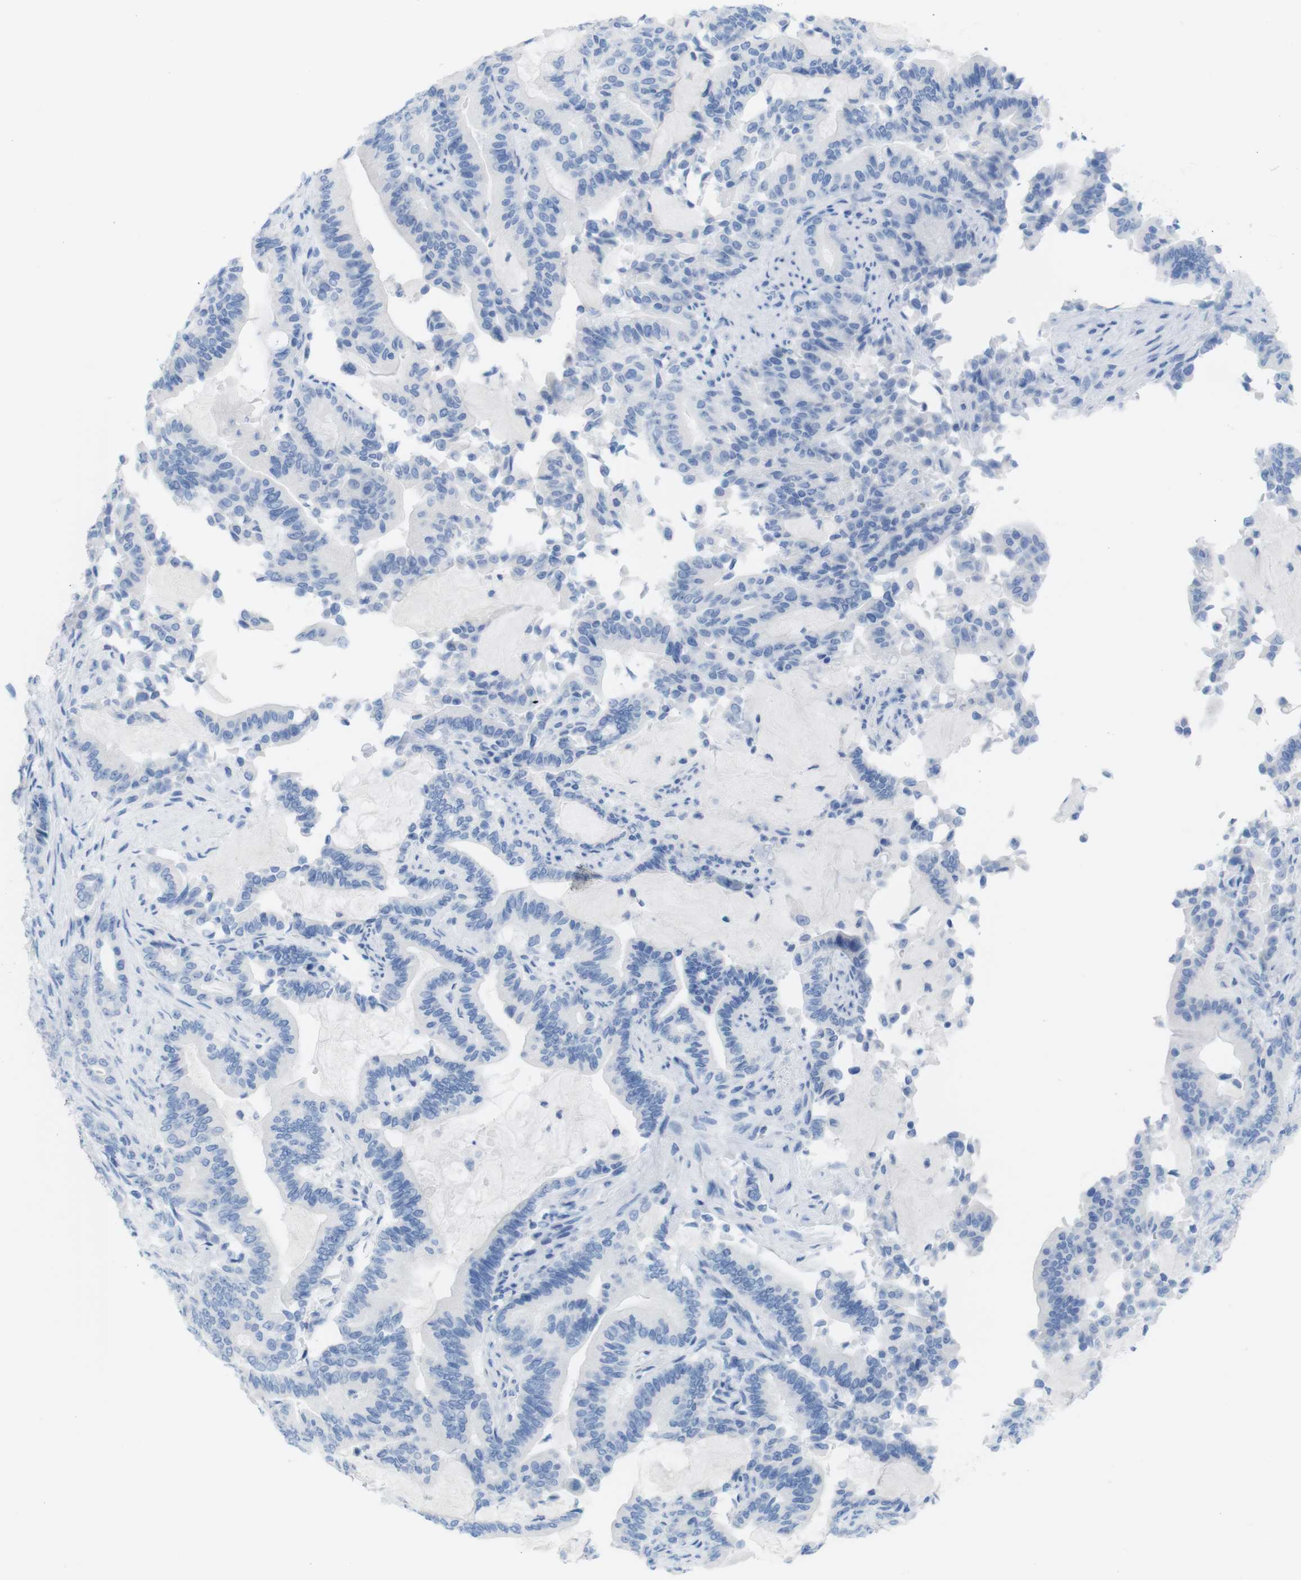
{"staining": {"intensity": "negative", "quantity": "none", "location": "none"}, "tissue": "pancreatic cancer", "cell_type": "Tumor cells", "image_type": "cancer", "snomed": [{"axis": "morphology", "description": "Normal tissue, NOS"}, {"axis": "morphology", "description": "Adenocarcinoma, NOS"}, {"axis": "topography", "description": "Pancreas"}], "caption": "Immunohistochemistry image of human pancreatic cancer (adenocarcinoma) stained for a protein (brown), which shows no positivity in tumor cells. (DAB IHC visualized using brightfield microscopy, high magnification).", "gene": "MYH7", "patient": {"sex": "male", "age": 63}}